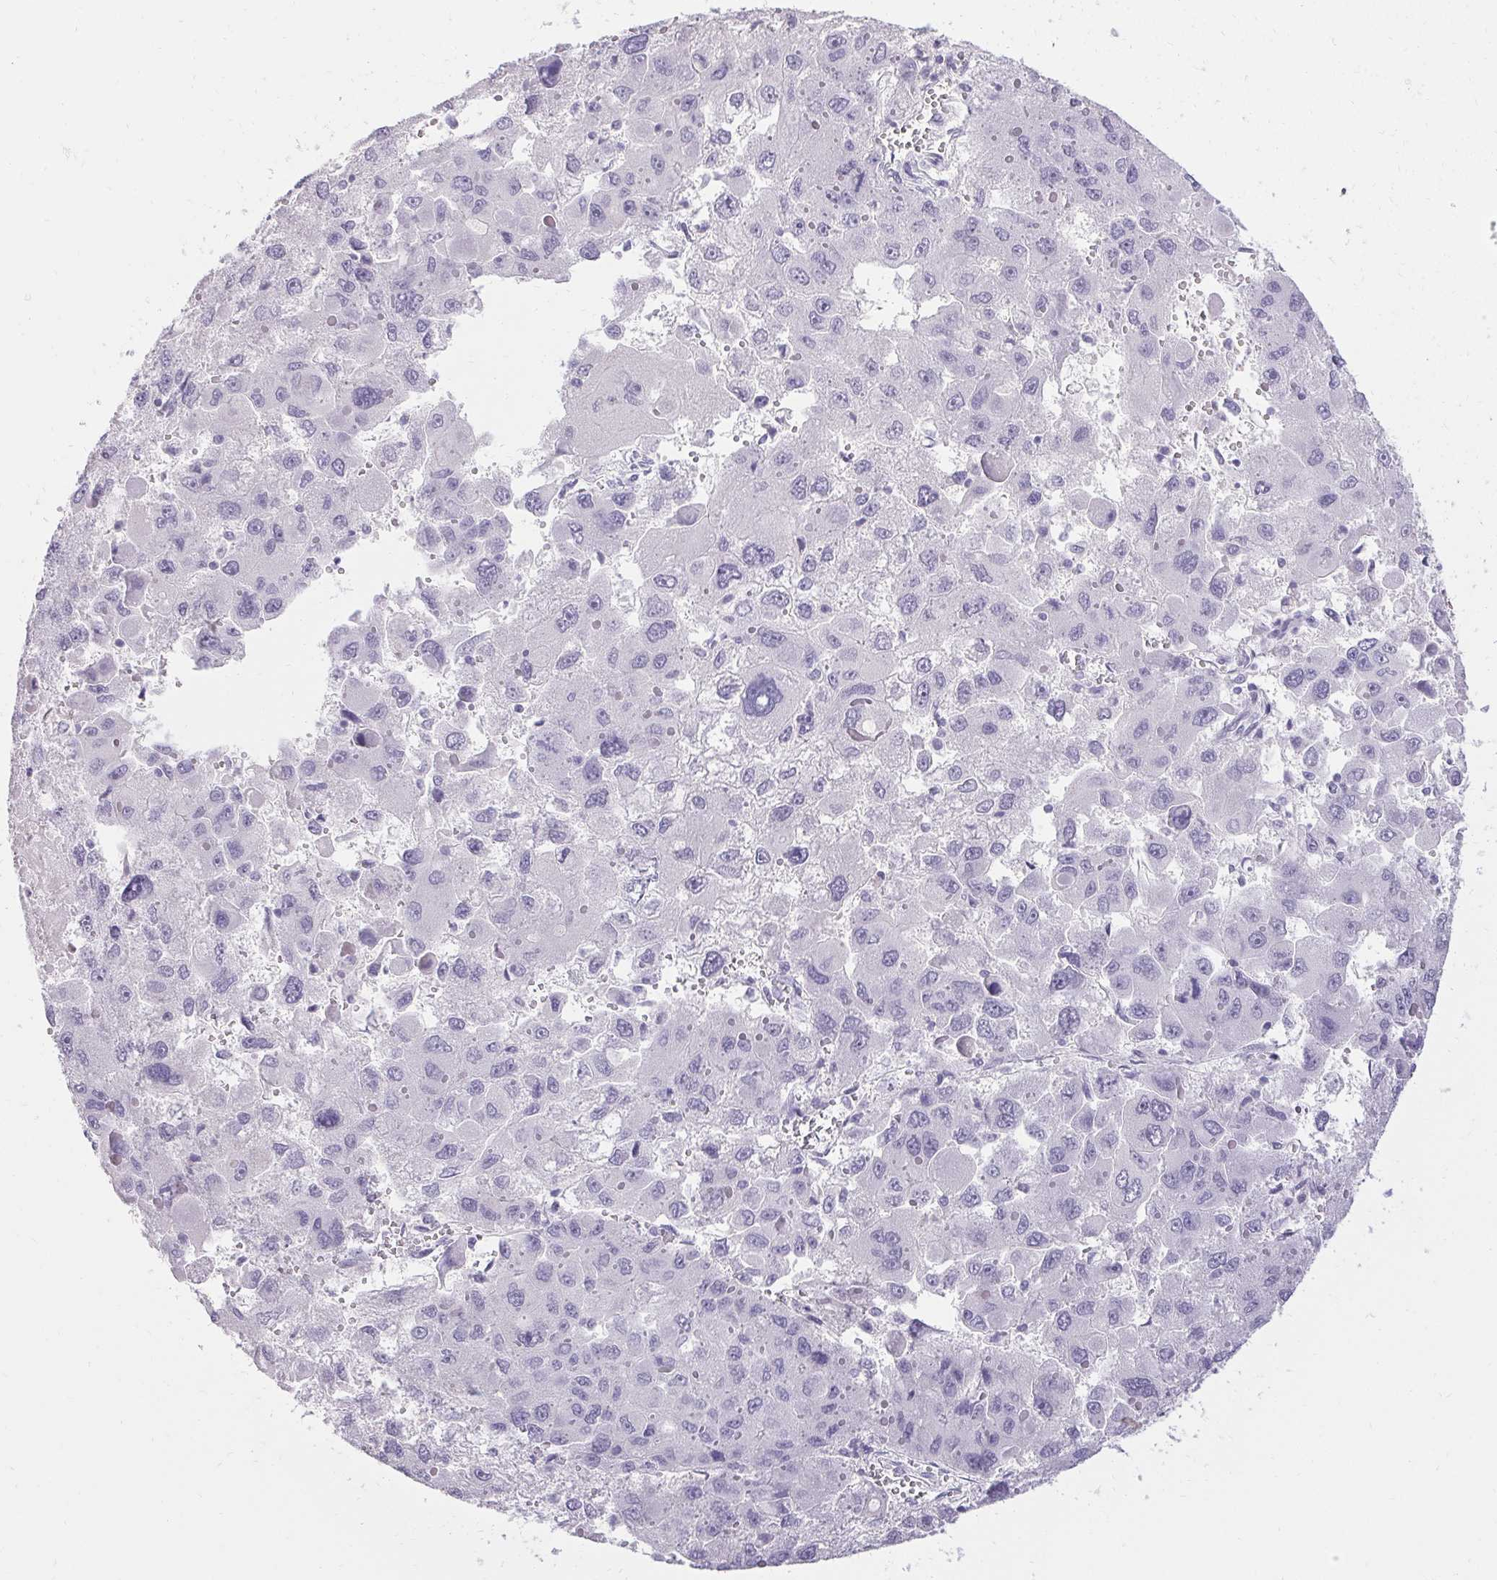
{"staining": {"intensity": "negative", "quantity": "none", "location": "none"}, "tissue": "liver cancer", "cell_type": "Tumor cells", "image_type": "cancer", "snomed": [{"axis": "morphology", "description": "Carcinoma, Hepatocellular, NOS"}, {"axis": "topography", "description": "Liver"}], "caption": "A photomicrograph of liver cancer (hepatocellular carcinoma) stained for a protein shows no brown staining in tumor cells. (Brightfield microscopy of DAB (3,3'-diaminobenzidine) immunohistochemistry (IHC) at high magnification).", "gene": "PMEL", "patient": {"sex": "female", "age": 41}}